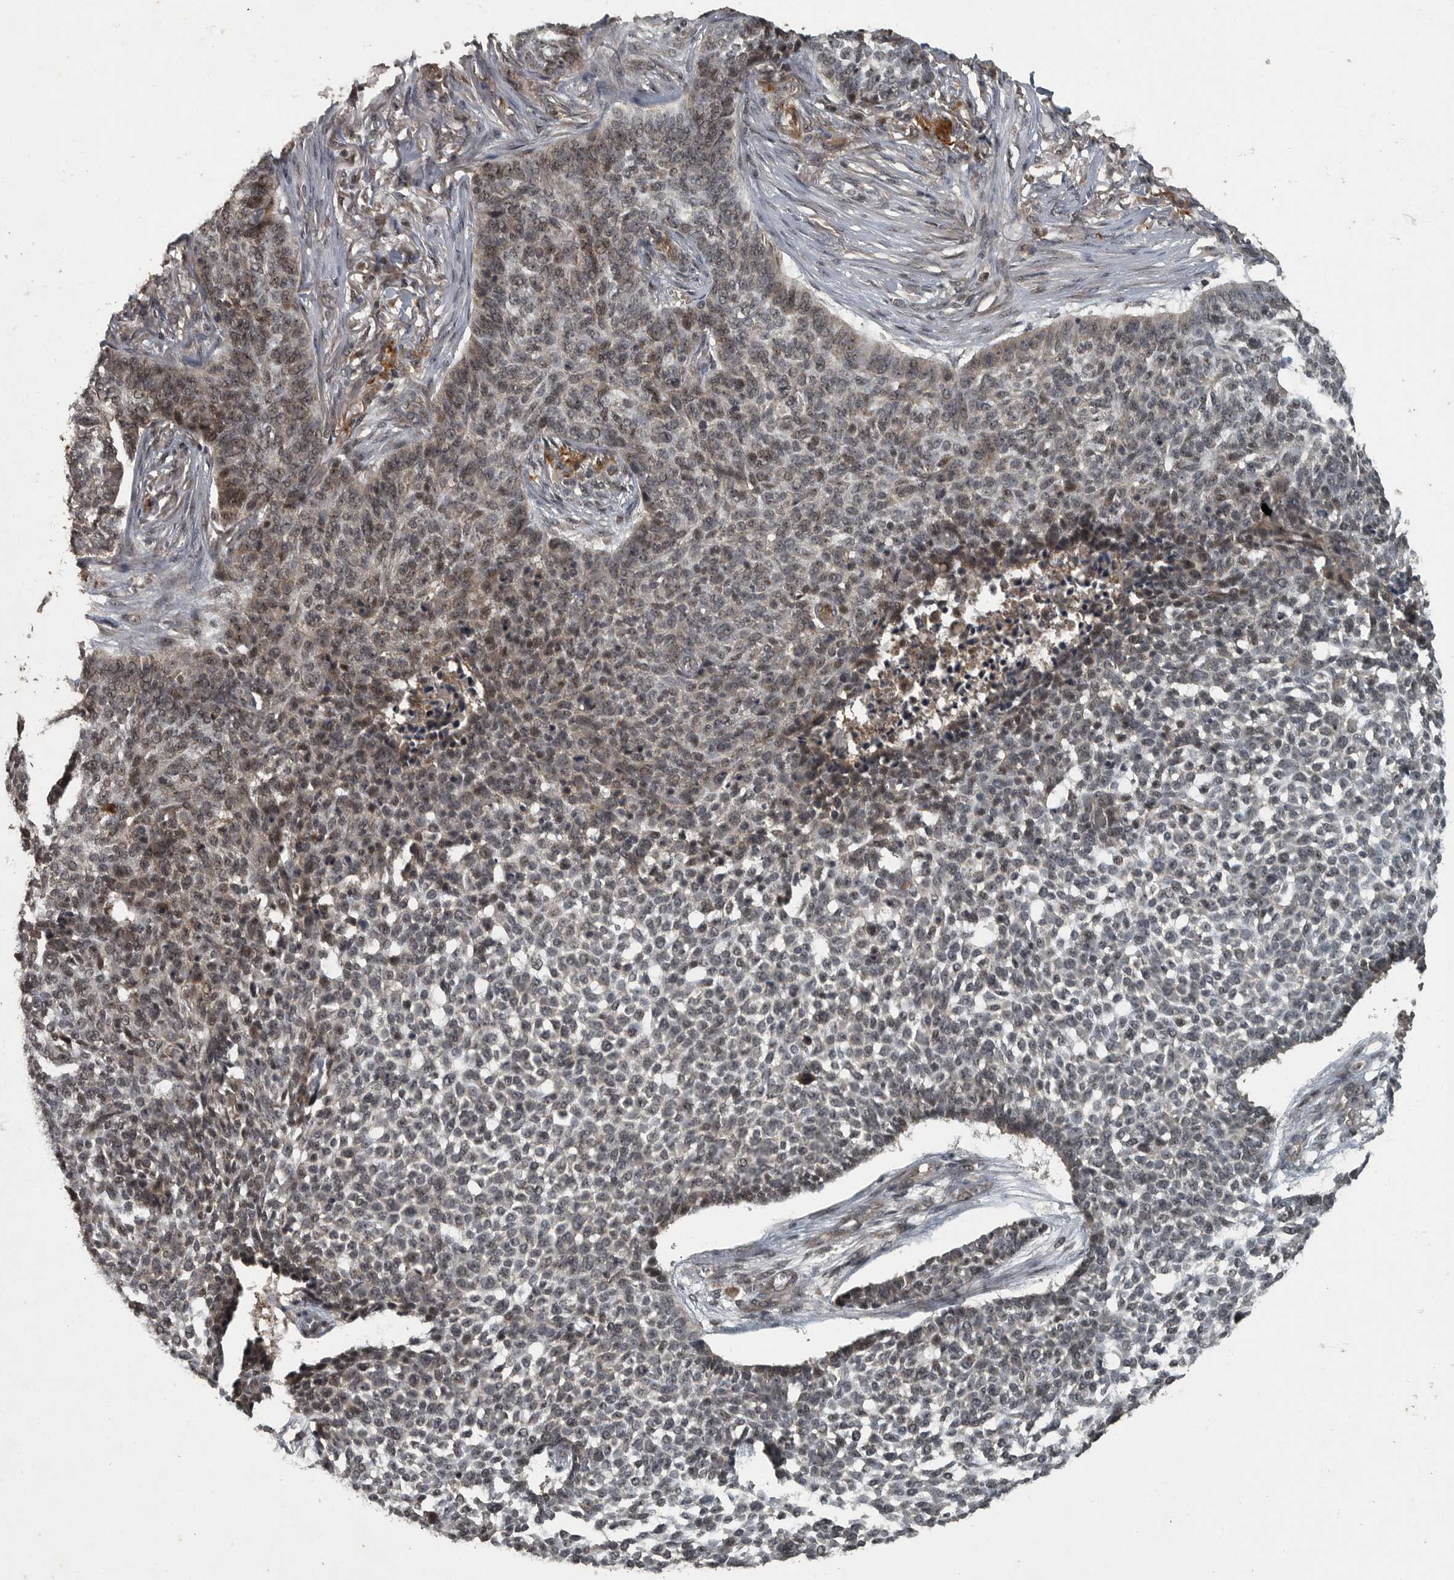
{"staining": {"intensity": "moderate", "quantity": "<25%", "location": "nuclear"}, "tissue": "skin cancer", "cell_type": "Tumor cells", "image_type": "cancer", "snomed": [{"axis": "morphology", "description": "Basal cell carcinoma"}, {"axis": "topography", "description": "Skin"}], "caption": "Protein expression analysis of human skin cancer reveals moderate nuclear expression in approximately <25% of tumor cells.", "gene": "FOXO1", "patient": {"sex": "male", "age": 85}}